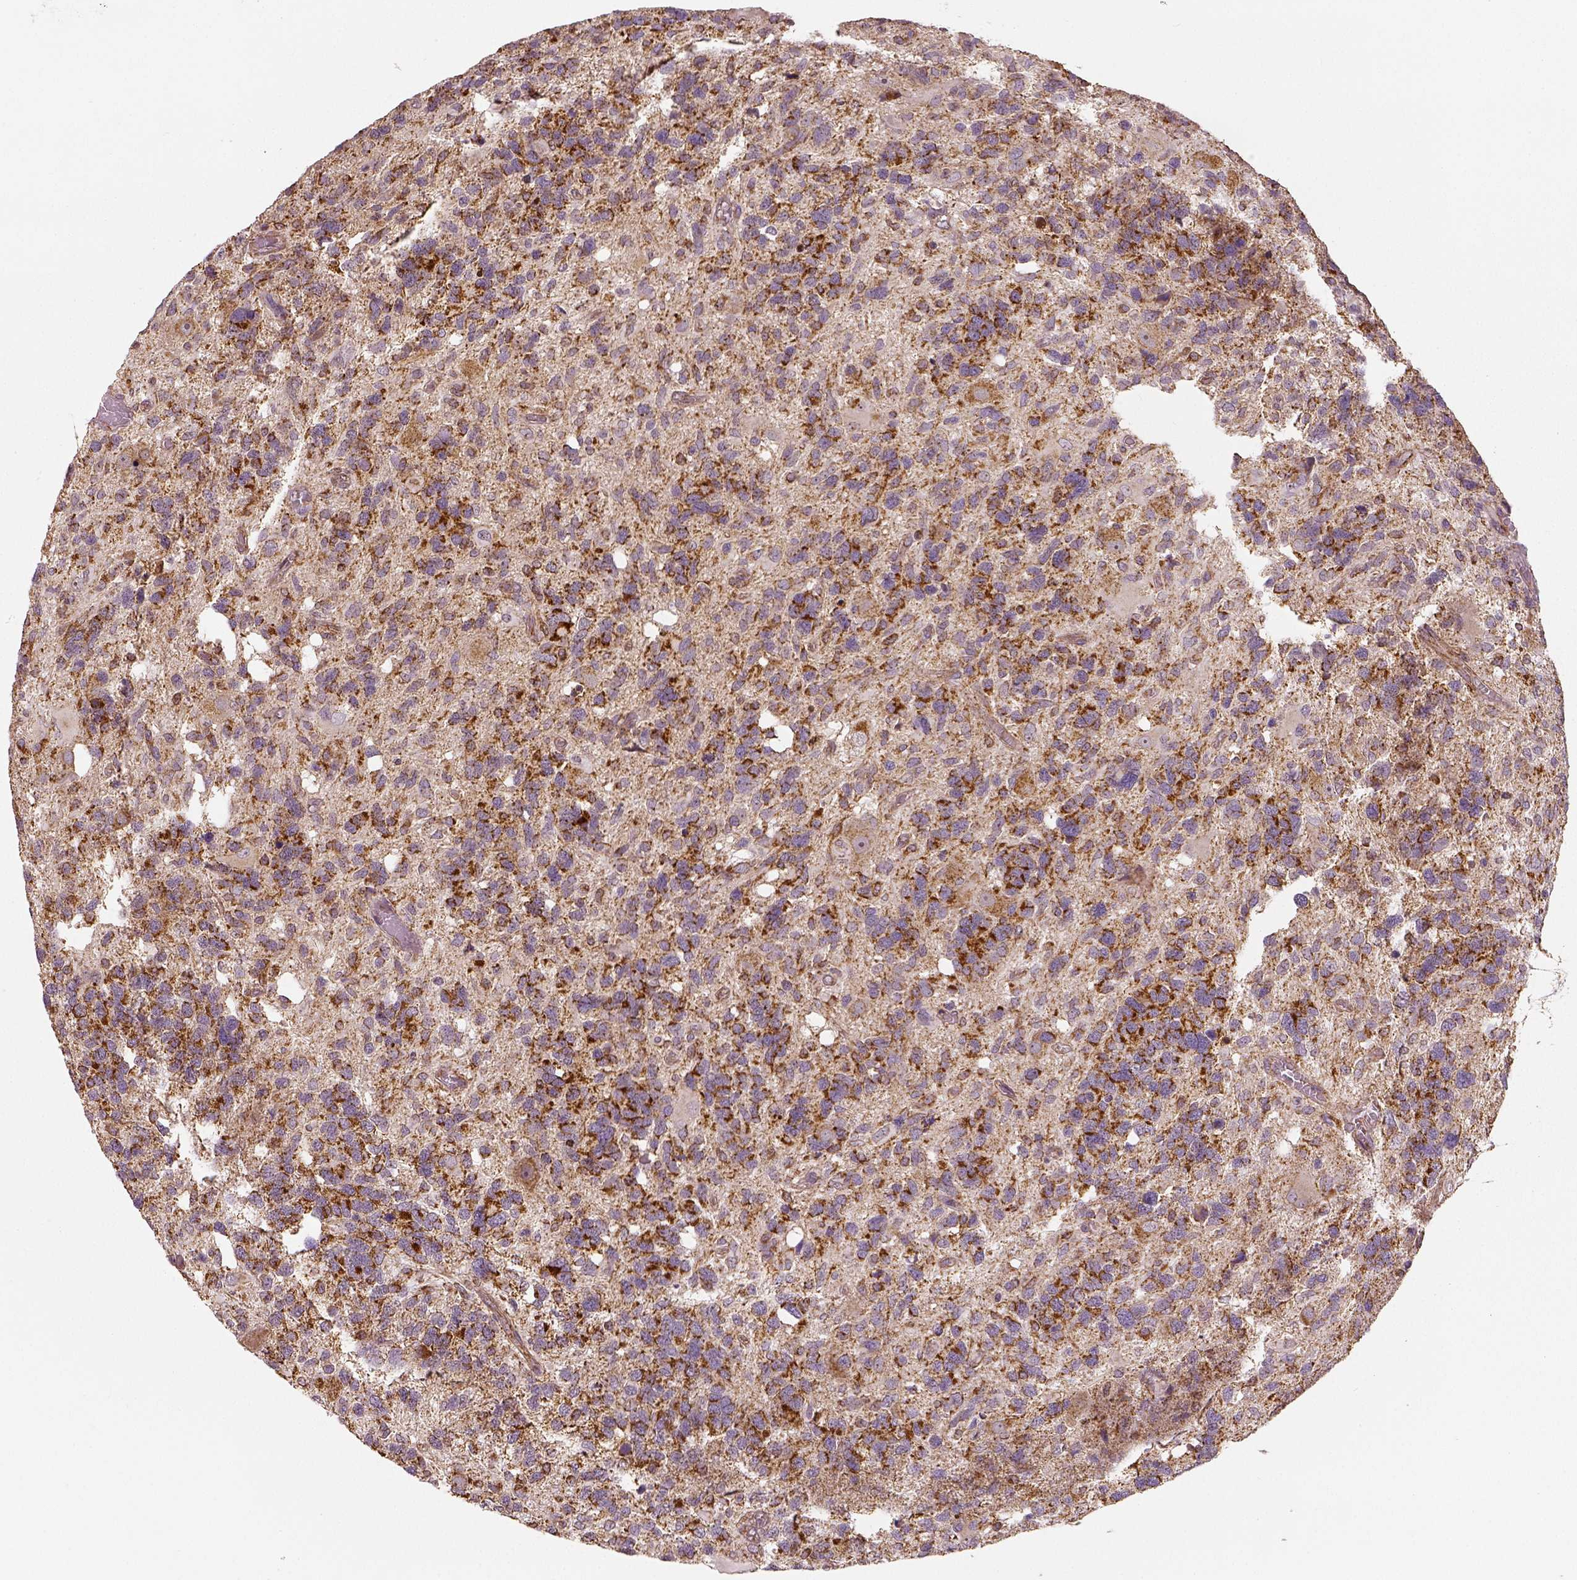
{"staining": {"intensity": "strong", "quantity": "25%-75%", "location": "cytoplasmic/membranous"}, "tissue": "glioma", "cell_type": "Tumor cells", "image_type": "cancer", "snomed": [{"axis": "morphology", "description": "Glioma, malignant, High grade"}, {"axis": "topography", "description": "Brain"}], "caption": "About 25%-75% of tumor cells in glioma reveal strong cytoplasmic/membranous protein positivity as visualized by brown immunohistochemical staining.", "gene": "PGAM5", "patient": {"sex": "male", "age": 49}}